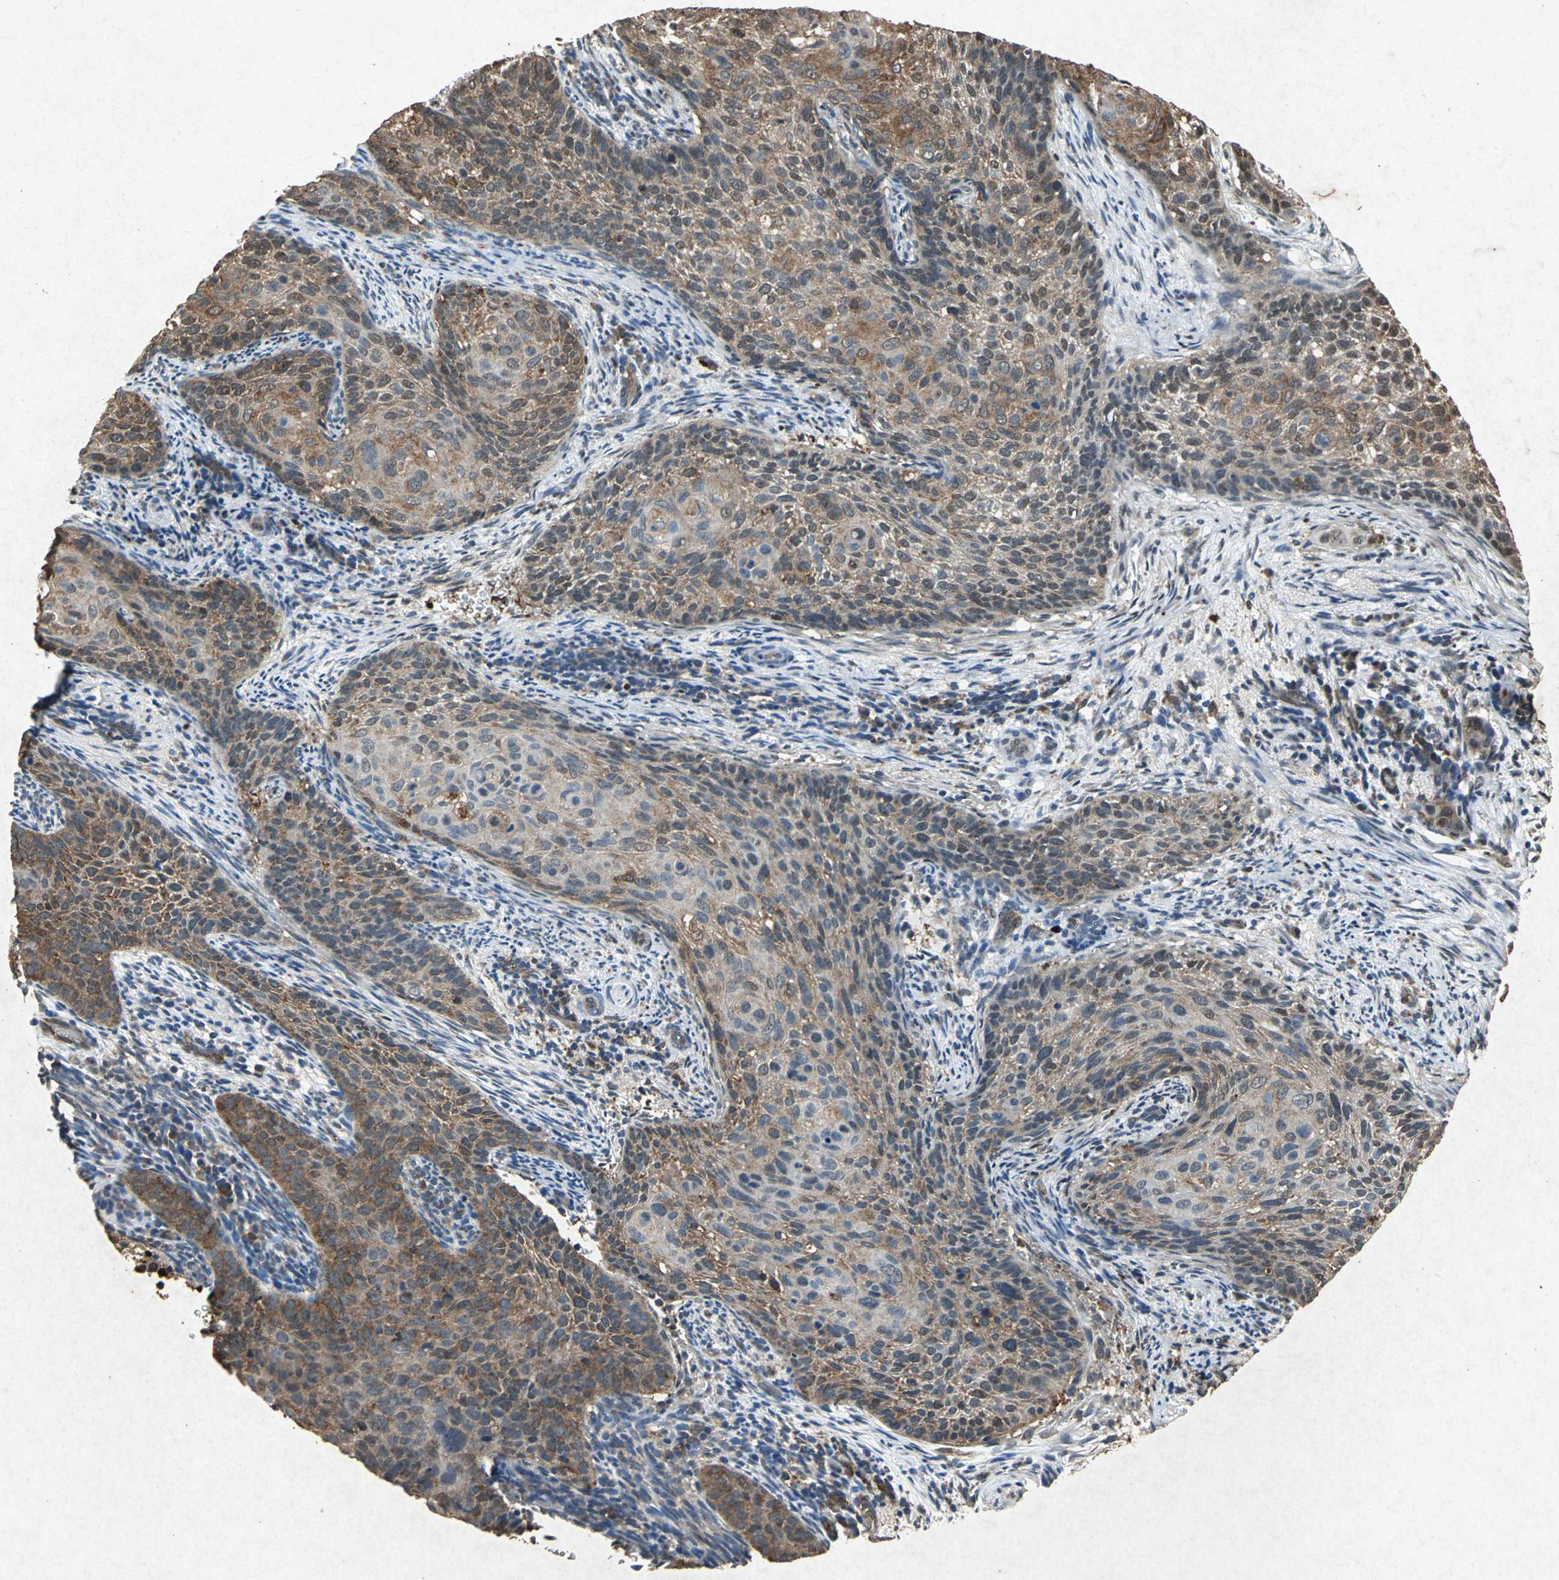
{"staining": {"intensity": "moderate", "quantity": ">75%", "location": "cytoplasmic/membranous"}, "tissue": "cervical cancer", "cell_type": "Tumor cells", "image_type": "cancer", "snomed": [{"axis": "morphology", "description": "Squamous cell carcinoma, NOS"}, {"axis": "topography", "description": "Cervix"}], "caption": "Protein staining of cervical squamous cell carcinoma tissue exhibits moderate cytoplasmic/membranous positivity in about >75% of tumor cells.", "gene": "HSP90AB1", "patient": {"sex": "female", "age": 33}}